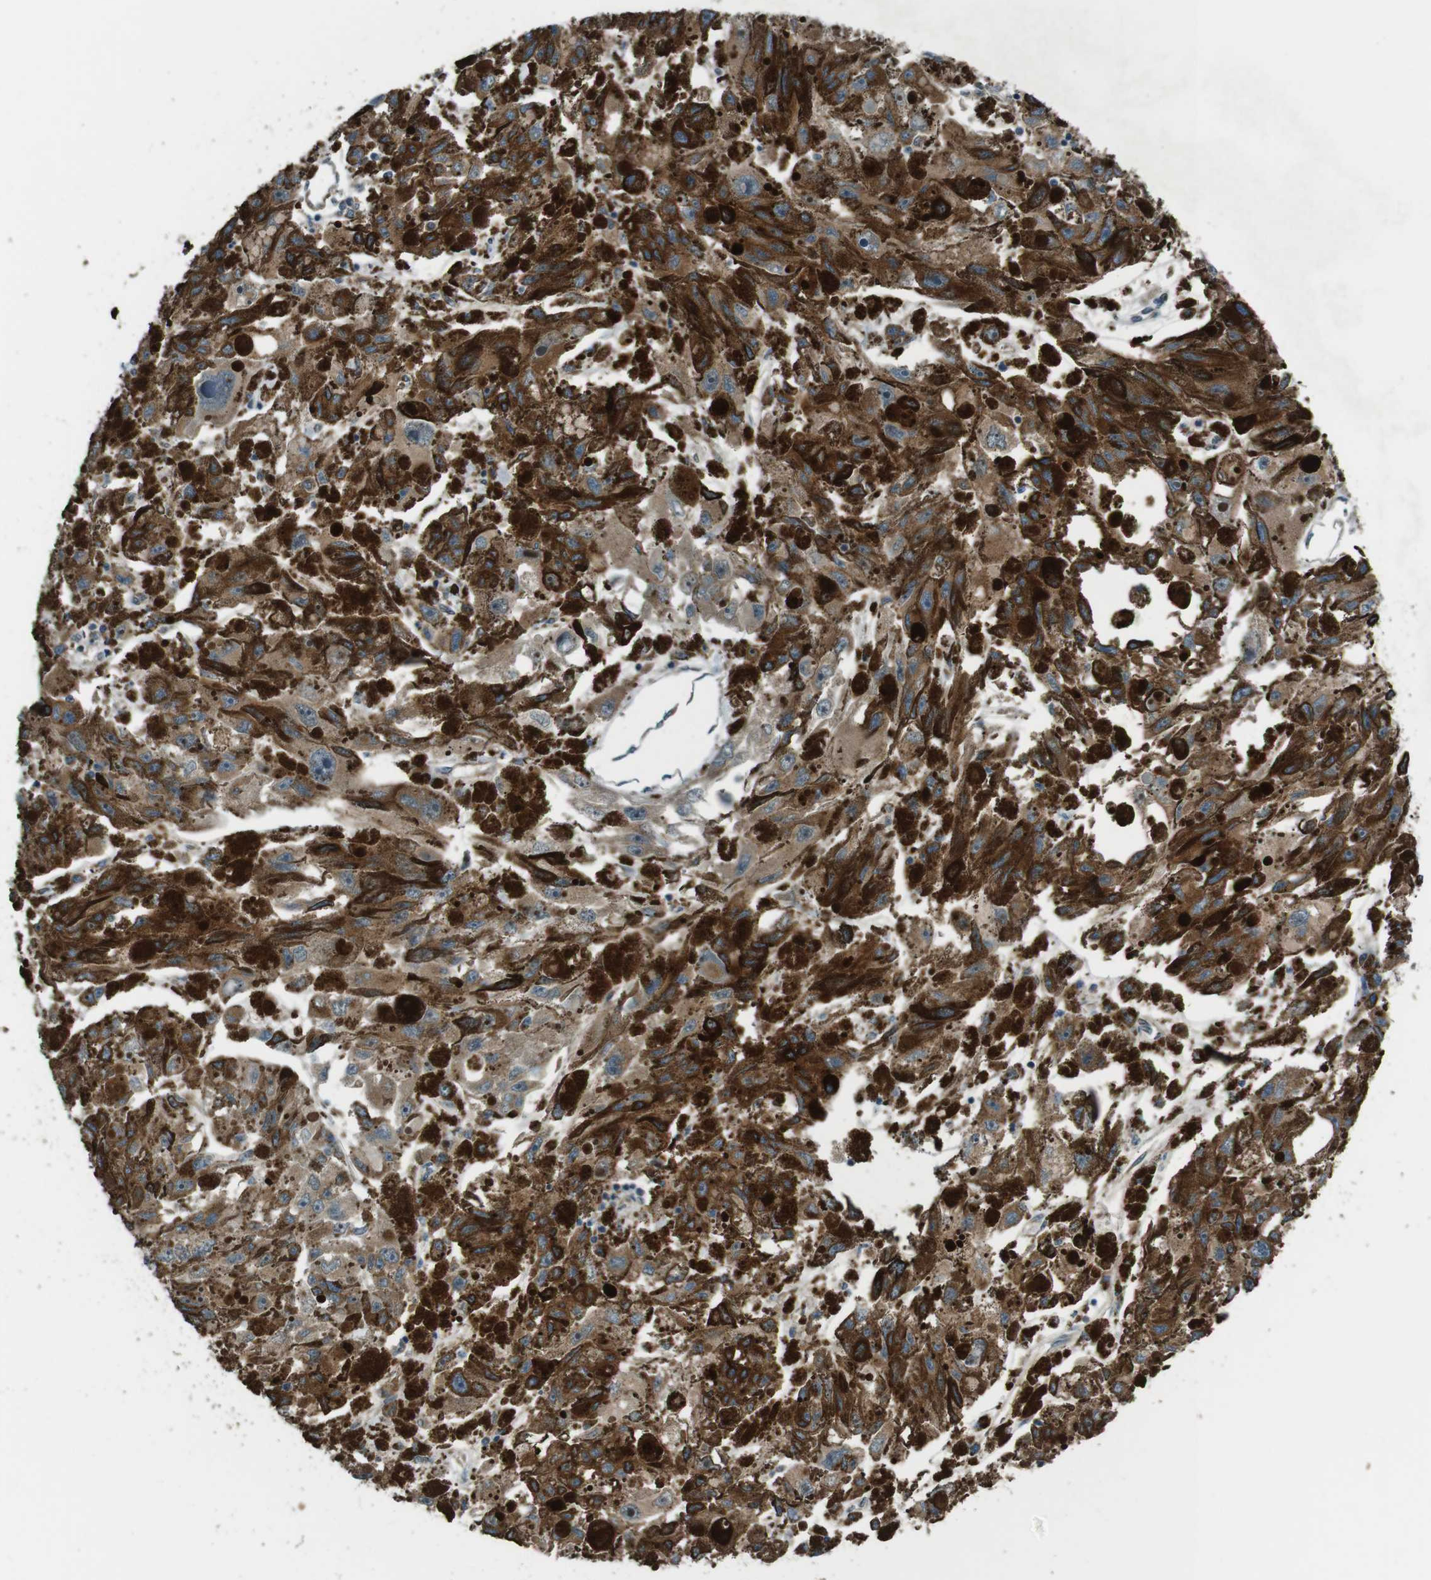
{"staining": {"intensity": "moderate", "quantity": ">75%", "location": "cytoplasmic/membranous"}, "tissue": "melanoma", "cell_type": "Tumor cells", "image_type": "cancer", "snomed": [{"axis": "morphology", "description": "Malignant melanoma, NOS"}, {"axis": "topography", "description": "Skin"}], "caption": "This micrograph demonstrates immunohistochemistry (IHC) staining of human melanoma, with medium moderate cytoplasmic/membranous positivity in approximately >75% of tumor cells.", "gene": "GIMAP8", "patient": {"sex": "female", "age": 104}}